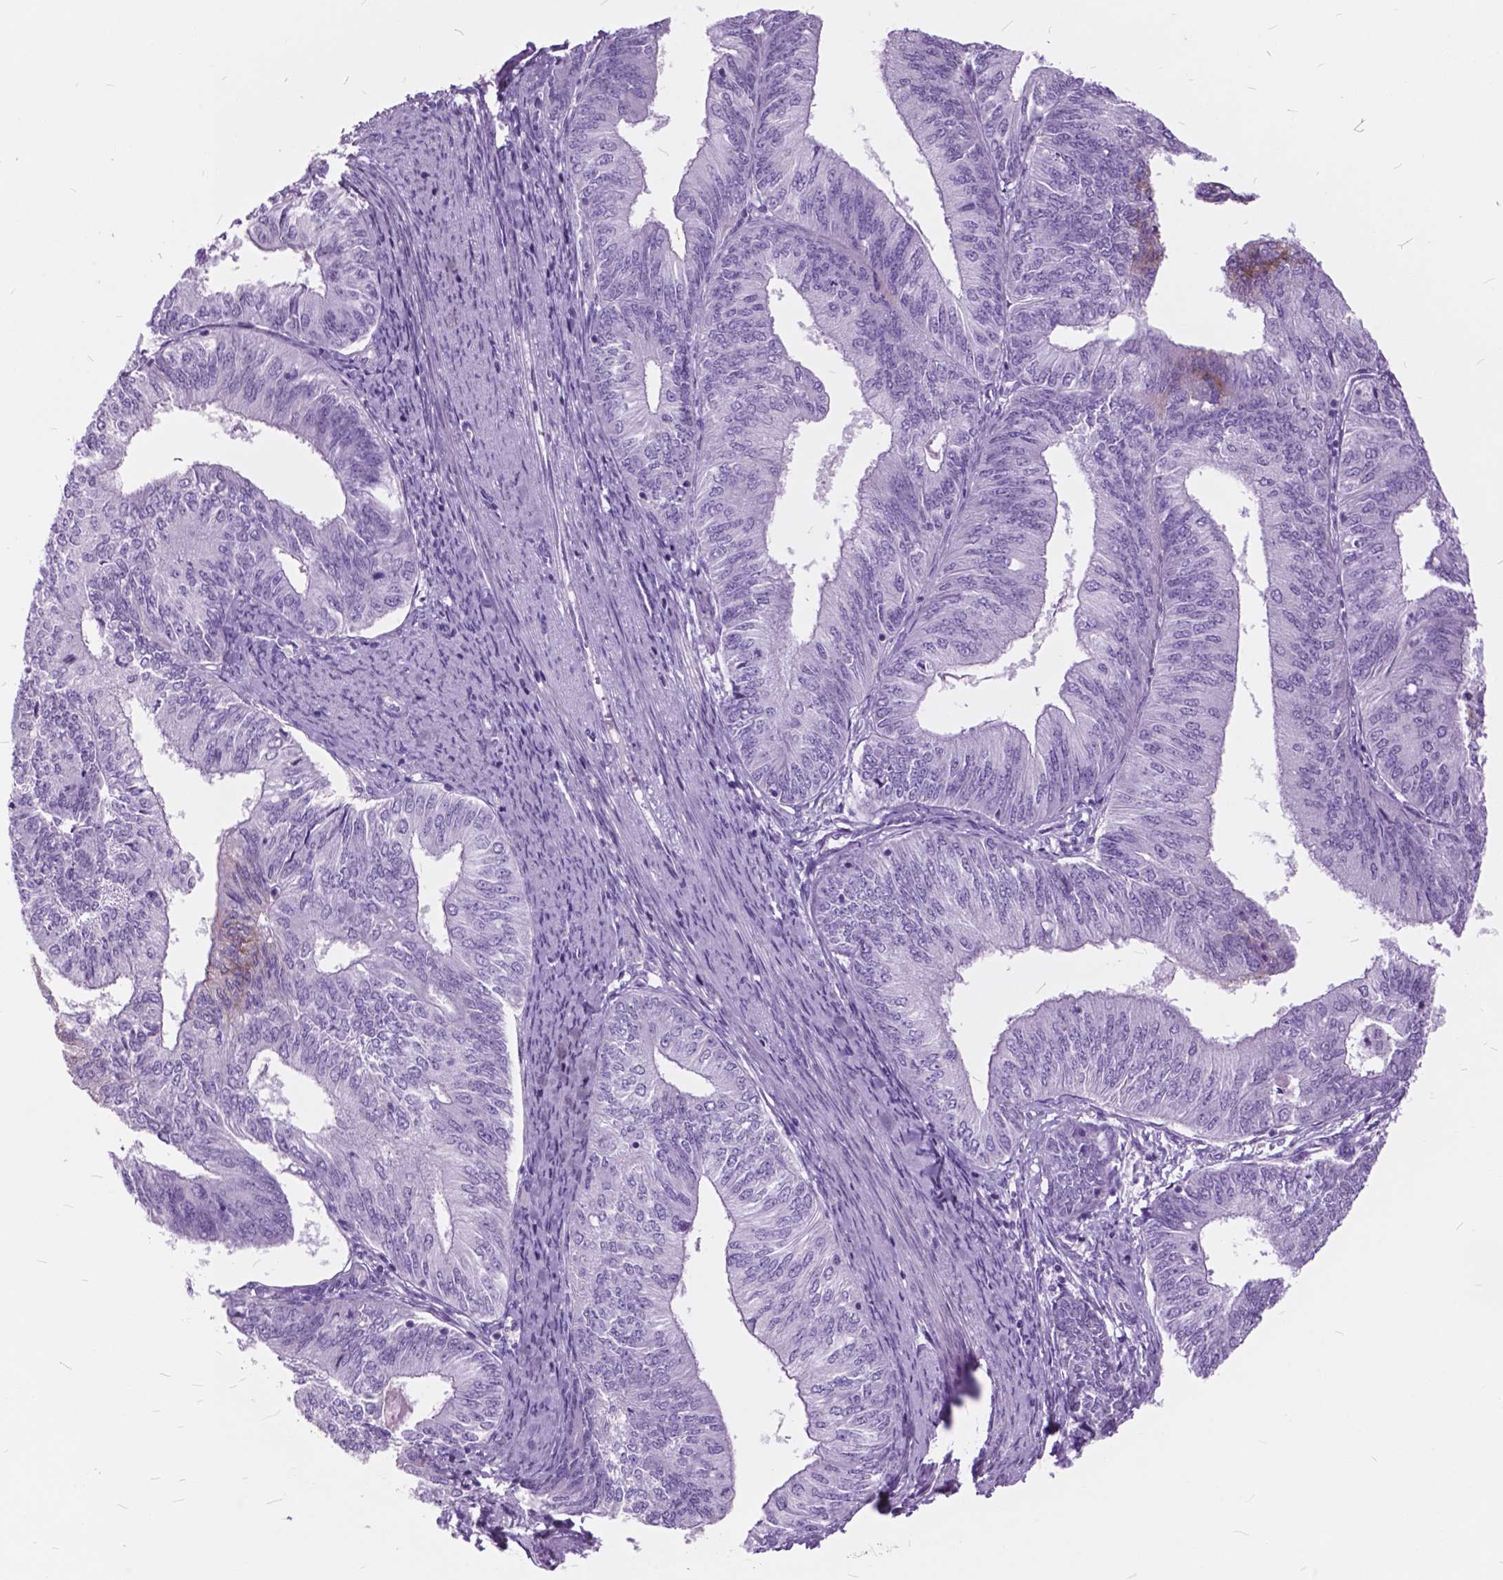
{"staining": {"intensity": "negative", "quantity": "none", "location": "none"}, "tissue": "endometrial cancer", "cell_type": "Tumor cells", "image_type": "cancer", "snomed": [{"axis": "morphology", "description": "Adenocarcinoma, NOS"}, {"axis": "topography", "description": "Endometrium"}], "caption": "This is a photomicrograph of IHC staining of endometrial cancer, which shows no expression in tumor cells.", "gene": "GDF9", "patient": {"sex": "female", "age": 58}}